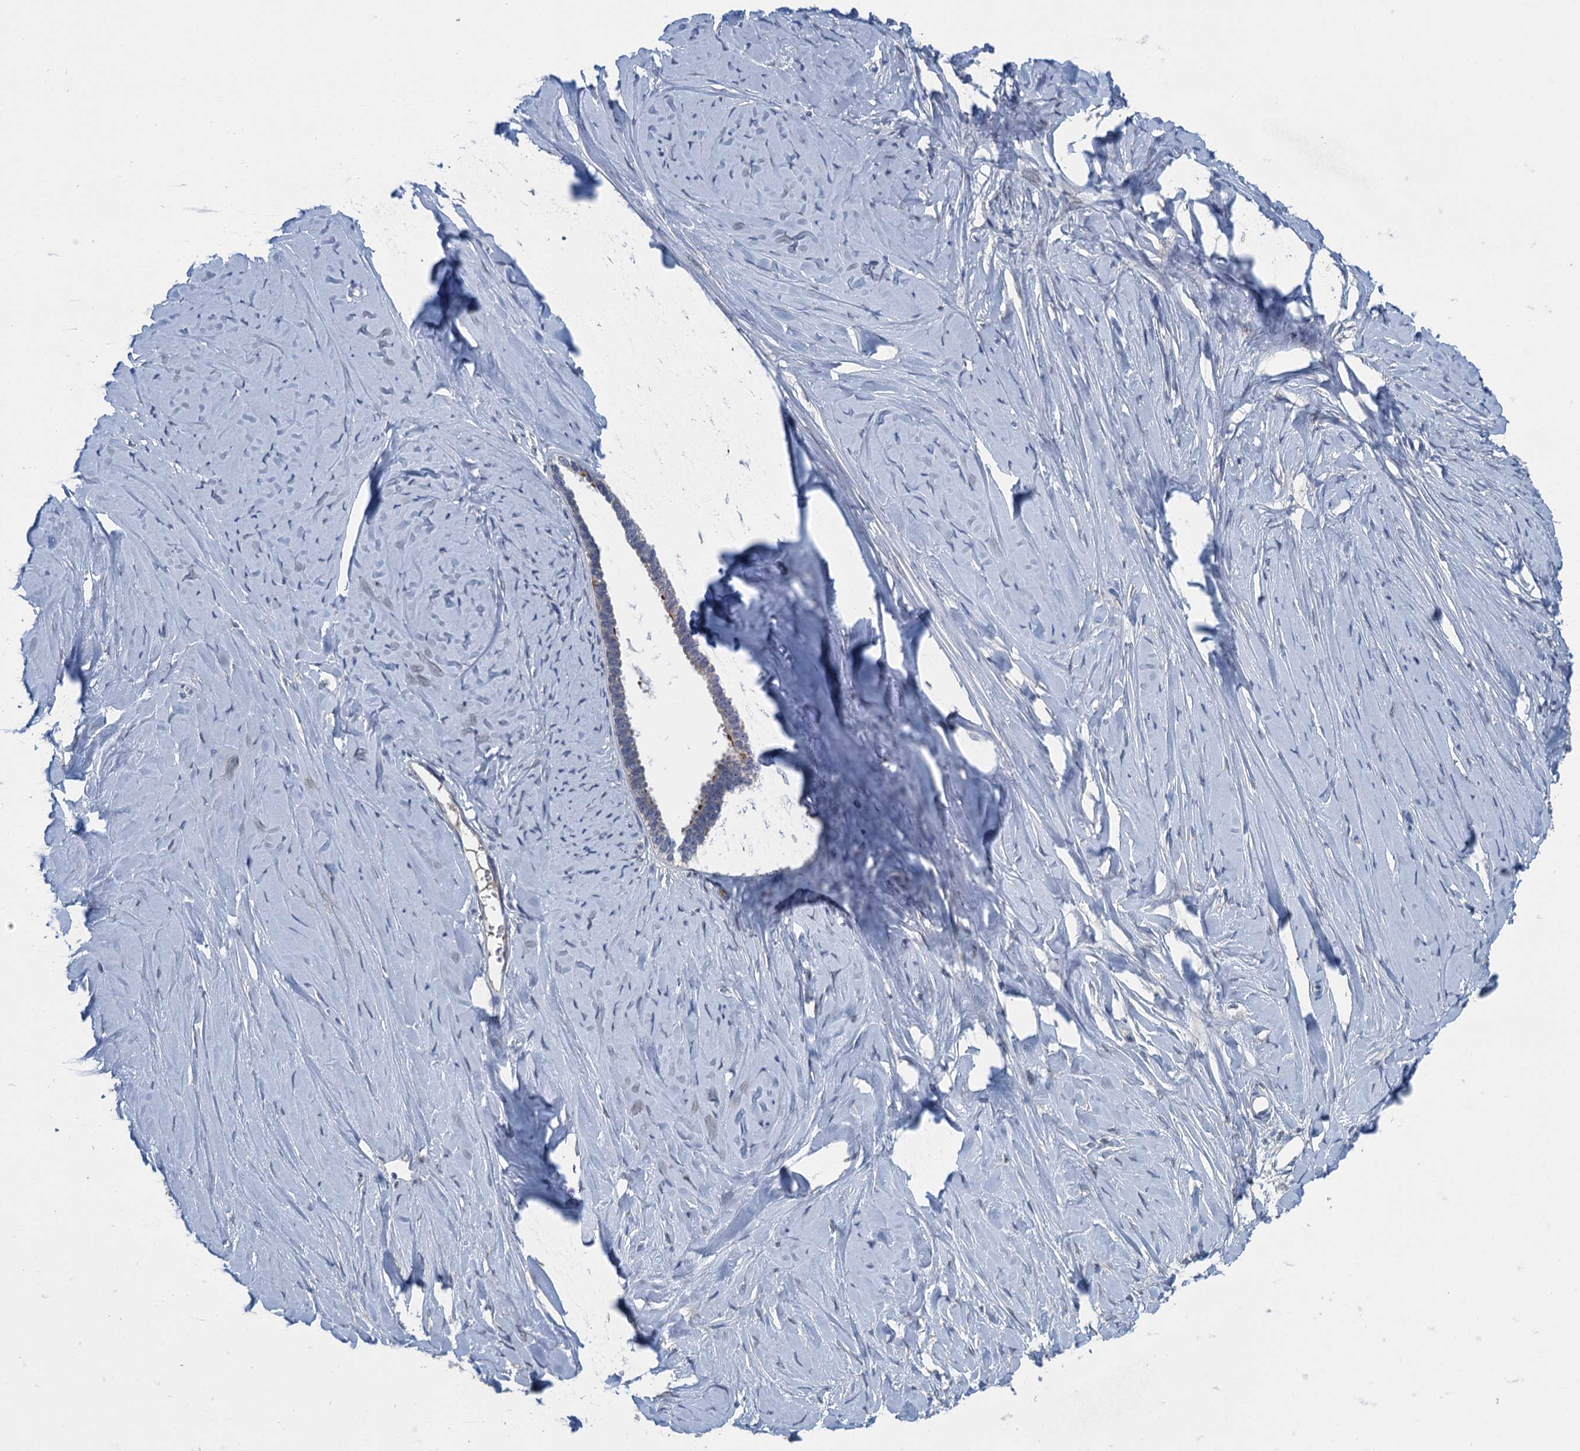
{"staining": {"intensity": "moderate", "quantity": "<25%", "location": "cytoplasmic/membranous"}, "tissue": "ovarian cancer", "cell_type": "Tumor cells", "image_type": "cancer", "snomed": [{"axis": "morphology", "description": "Cystadenocarcinoma, serous, NOS"}, {"axis": "topography", "description": "Ovary"}], "caption": "Immunohistochemical staining of serous cystadenocarcinoma (ovarian) displays low levels of moderate cytoplasmic/membranous protein staining in approximately <25% of tumor cells.", "gene": "CTU2", "patient": {"sex": "female", "age": 79}}